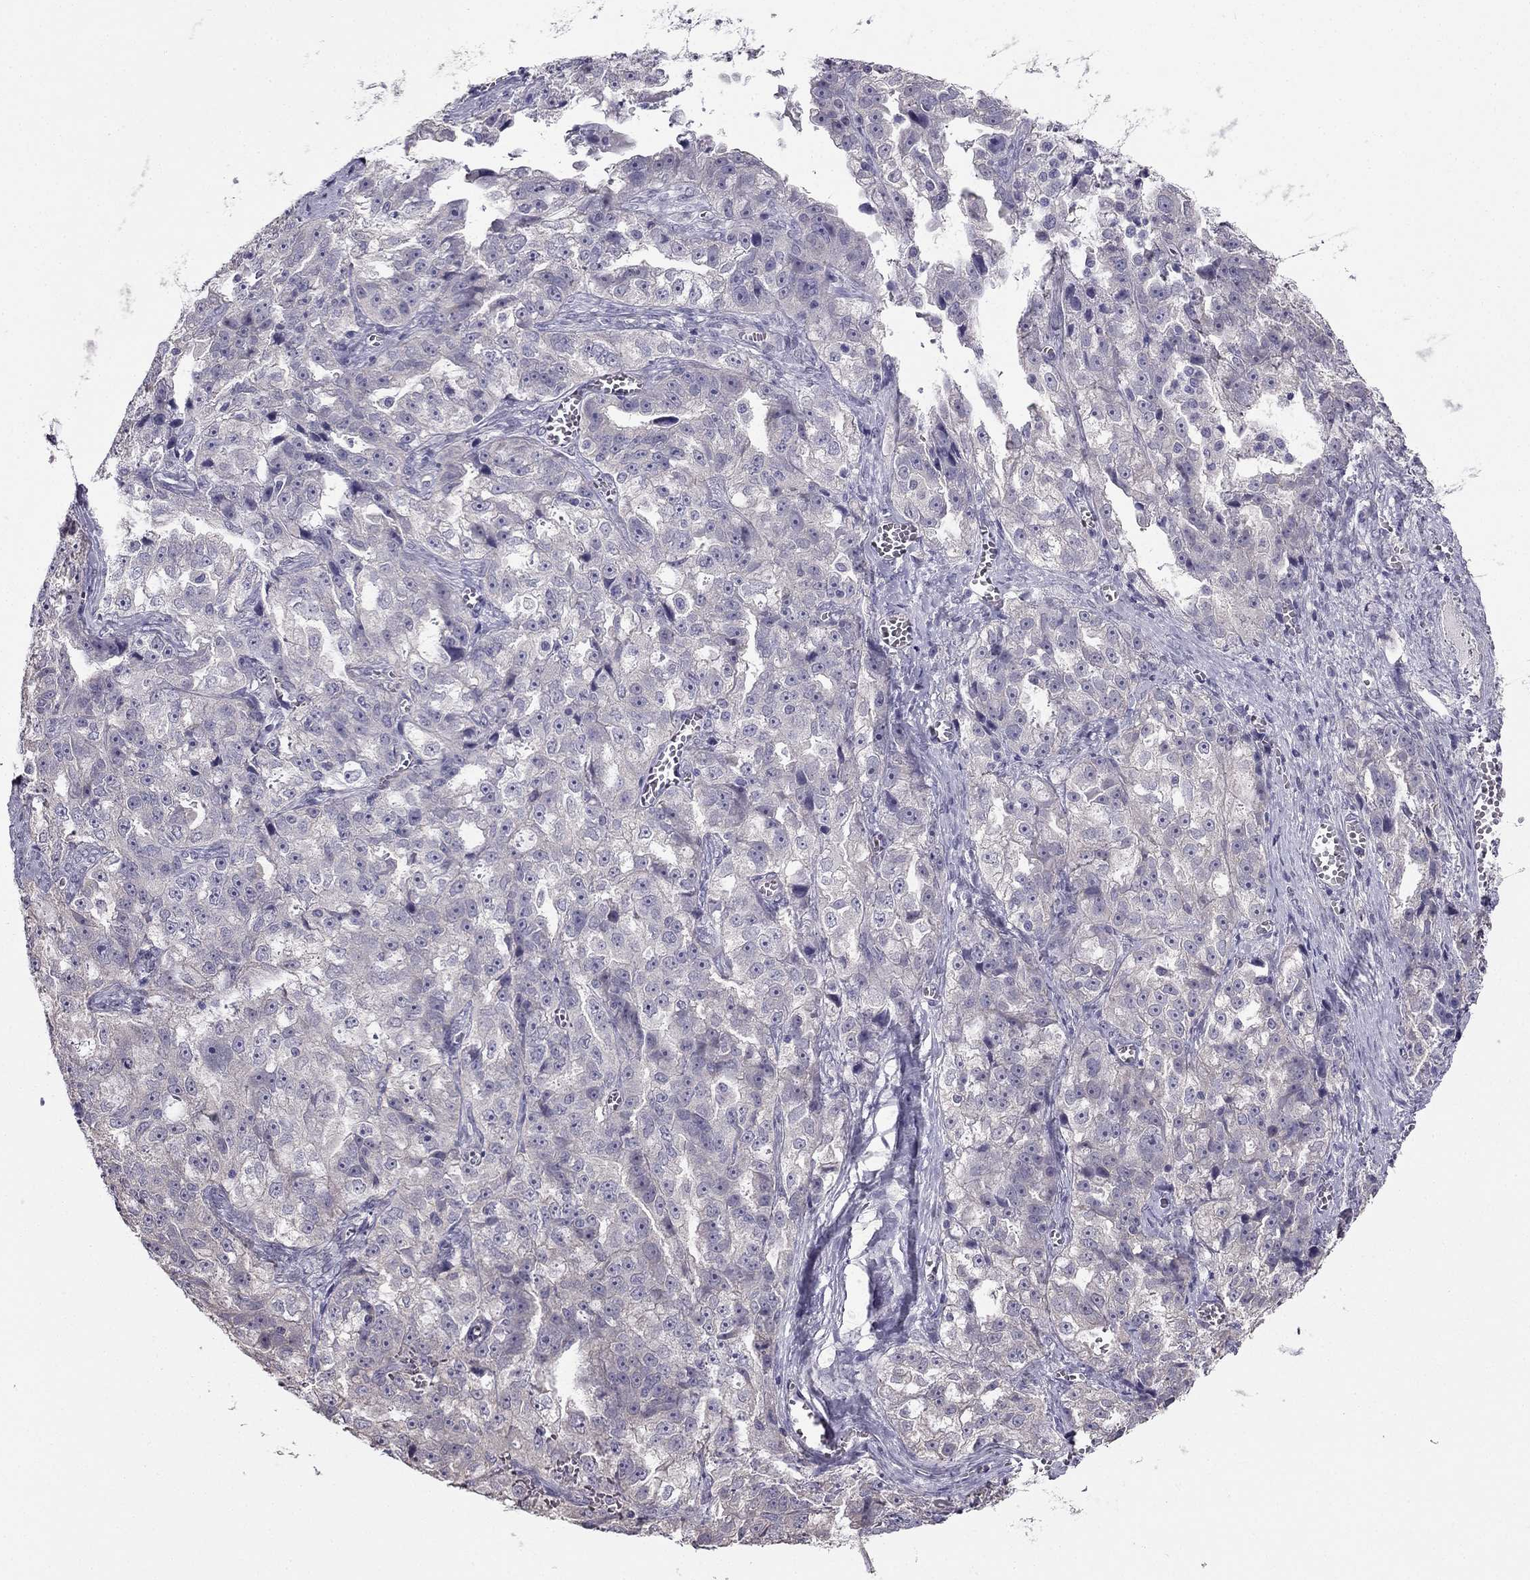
{"staining": {"intensity": "negative", "quantity": "none", "location": "none"}, "tissue": "ovarian cancer", "cell_type": "Tumor cells", "image_type": "cancer", "snomed": [{"axis": "morphology", "description": "Cystadenocarcinoma, serous, NOS"}, {"axis": "topography", "description": "Ovary"}], "caption": "Micrograph shows no protein staining in tumor cells of ovarian cancer tissue.", "gene": "HSFX1", "patient": {"sex": "female", "age": 51}}